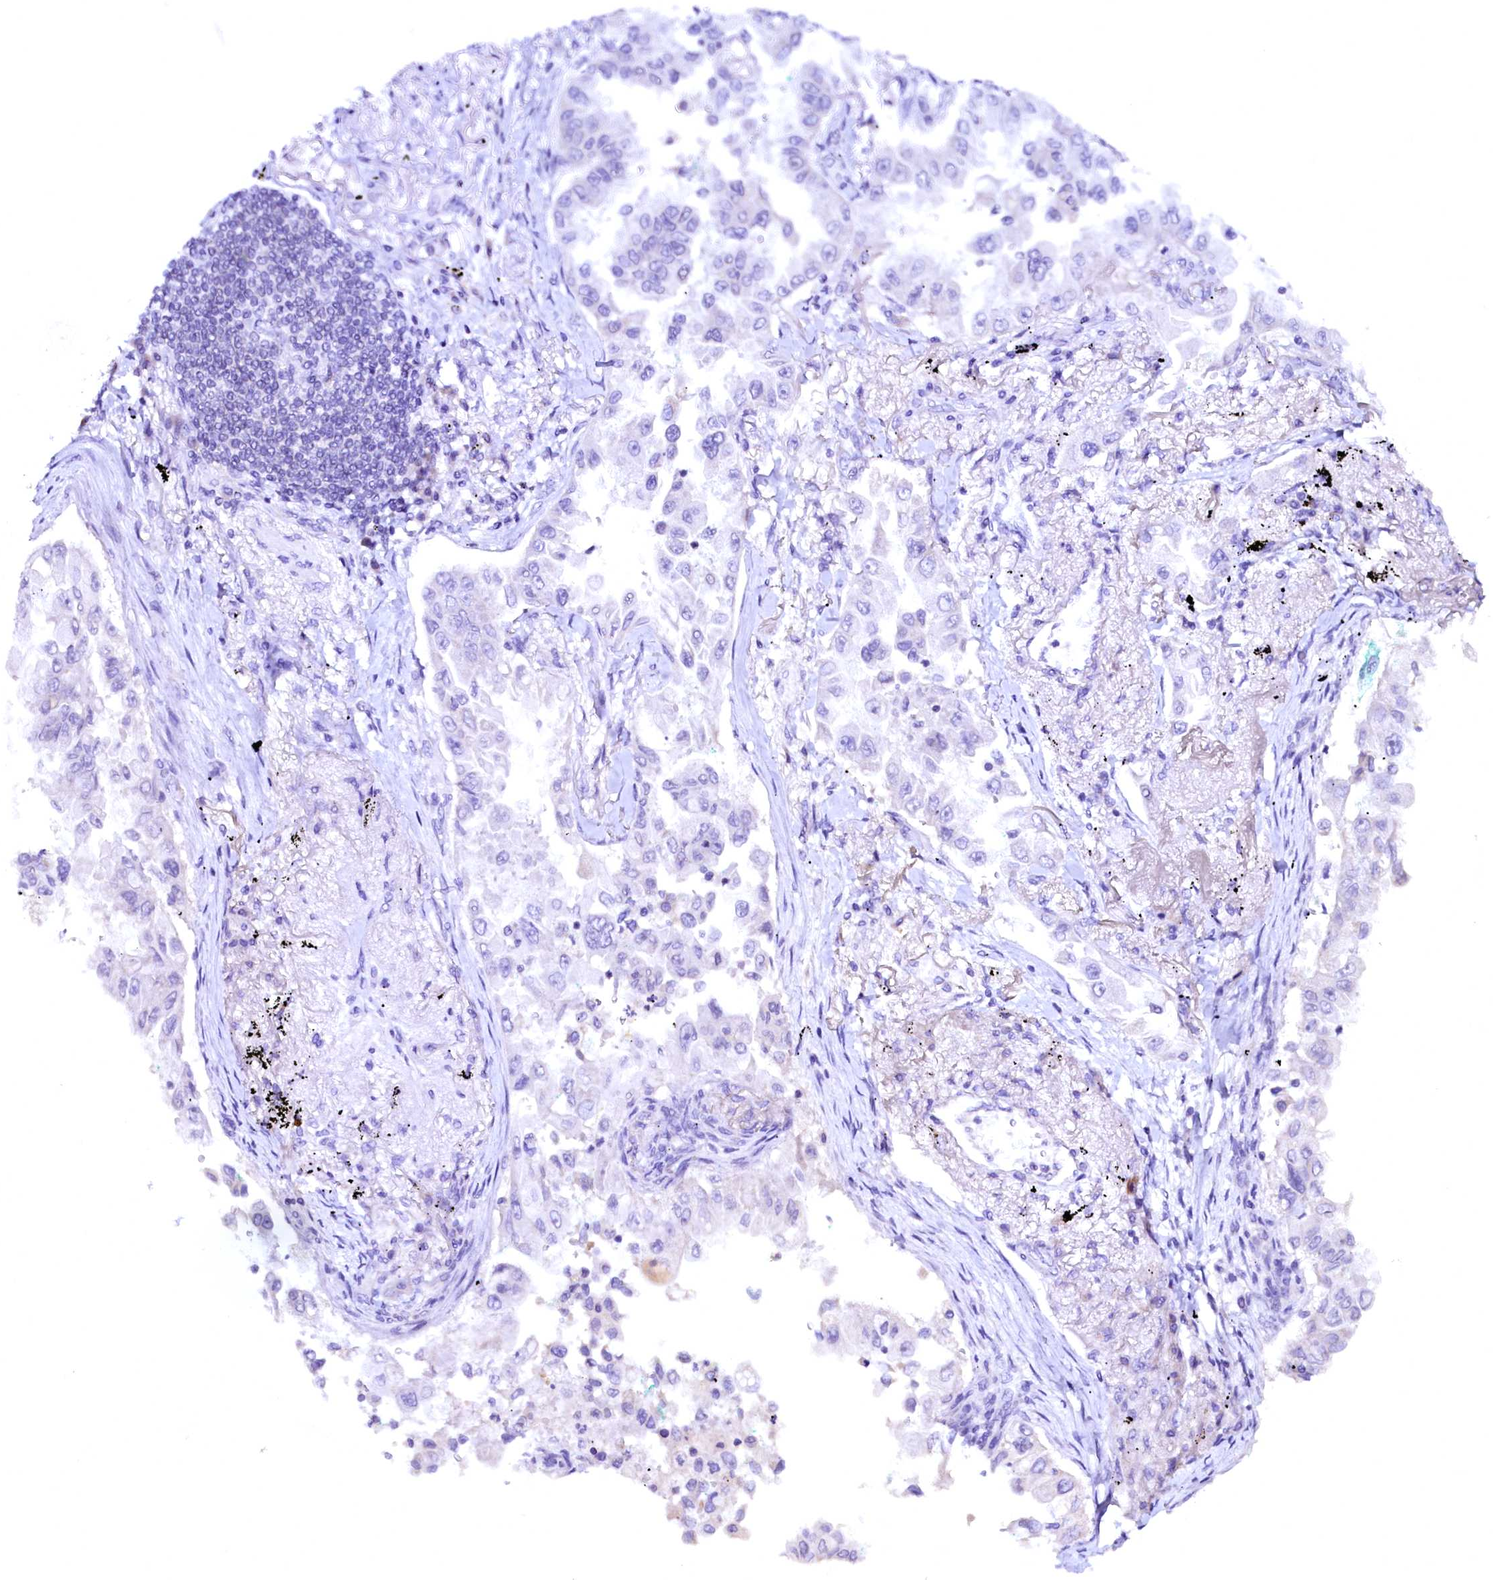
{"staining": {"intensity": "negative", "quantity": "none", "location": "none"}, "tissue": "lung cancer", "cell_type": "Tumor cells", "image_type": "cancer", "snomed": [{"axis": "morphology", "description": "Adenocarcinoma, NOS"}, {"axis": "topography", "description": "Lung"}], "caption": "Tumor cells are negative for protein expression in human lung cancer. (Immunohistochemistry (ihc), brightfield microscopy, high magnification).", "gene": "NALF1", "patient": {"sex": "female", "age": 67}}